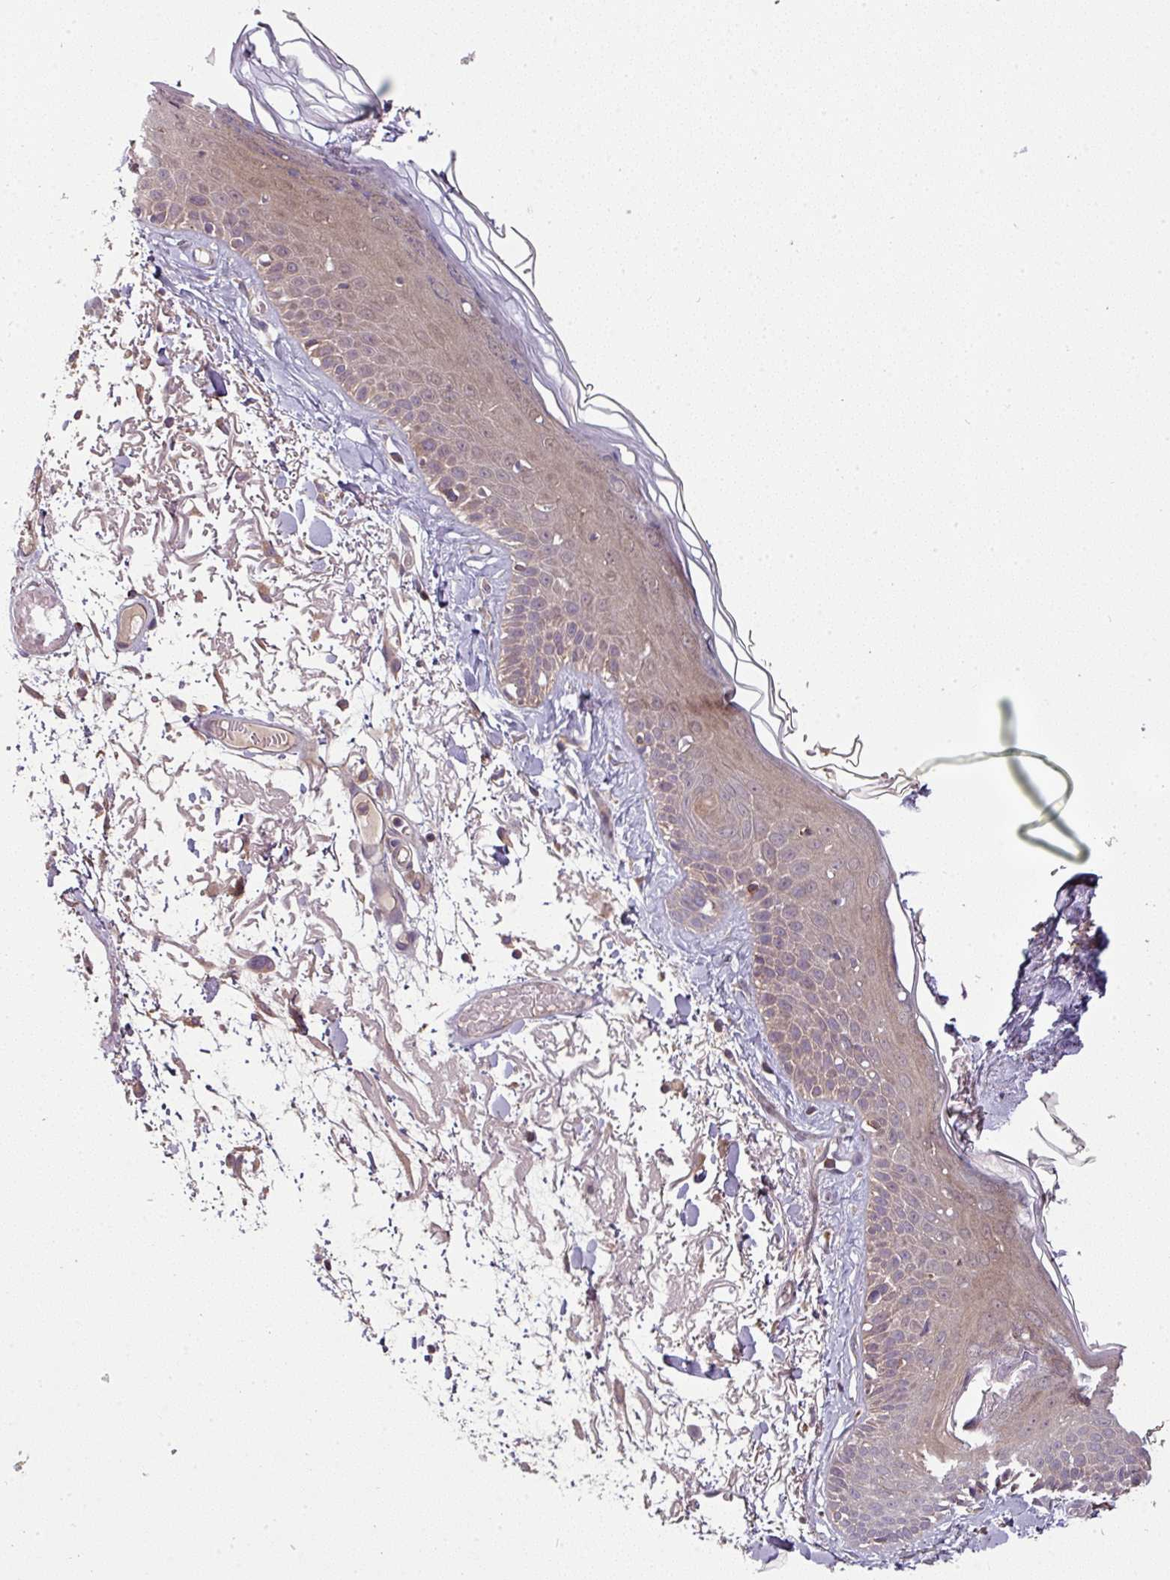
{"staining": {"intensity": "weak", "quantity": ">75%", "location": "cytoplasmic/membranous"}, "tissue": "skin", "cell_type": "Fibroblasts", "image_type": "normal", "snomed": [{"axis": "morphology", "description": "Normal tissue, NOS"}, {"axis": "topography", "description": "Skin"}], "caption": "Skin stained for a protein displays weak cytoplasmic/membranous positivity in fibroblasts. (Brightfield microscopy of DAB IHC at high magnification).", "gene": "GSKIP", "patient": {"sex": "male", "age": 79}}